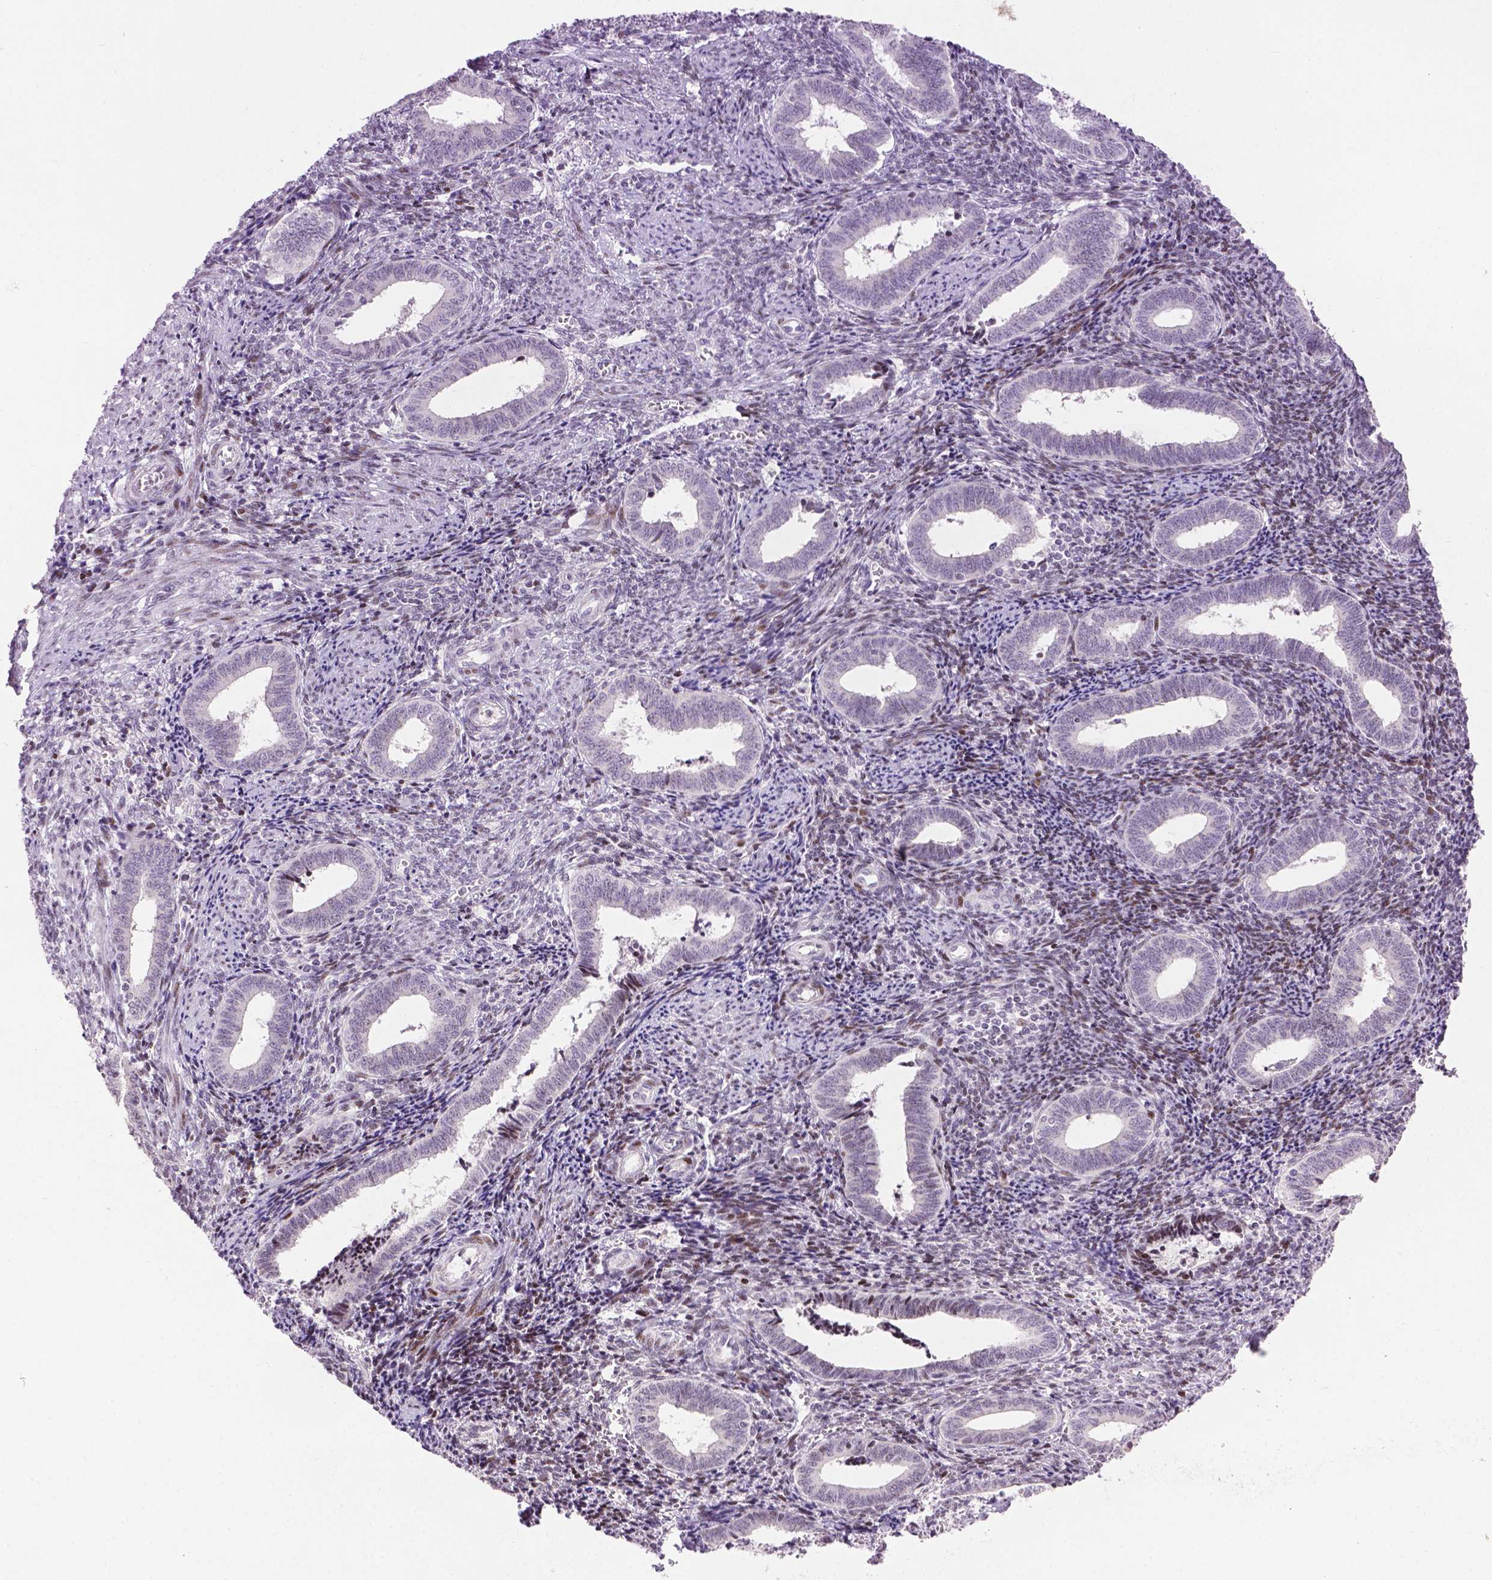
{"staining": {"intensity": "moderate", "quantity": "<25%", "location": "nuclear"}, "tissue": "endometrium", "cell_type": "Cells in endometrial stroma", "image_type": "normal", "snomed": [{"axis": "morphology", "description": "Normal tissue, NOS"}, {"axis": "topography", "description": "Endometrium"}], "caption": "This is an image of IHC staining of benign endometrium, which shows moderate staining in the nuclear of cells in endometrial stroma.", "gene": "TH", "patient": {"sex": "female", "age": 42}}